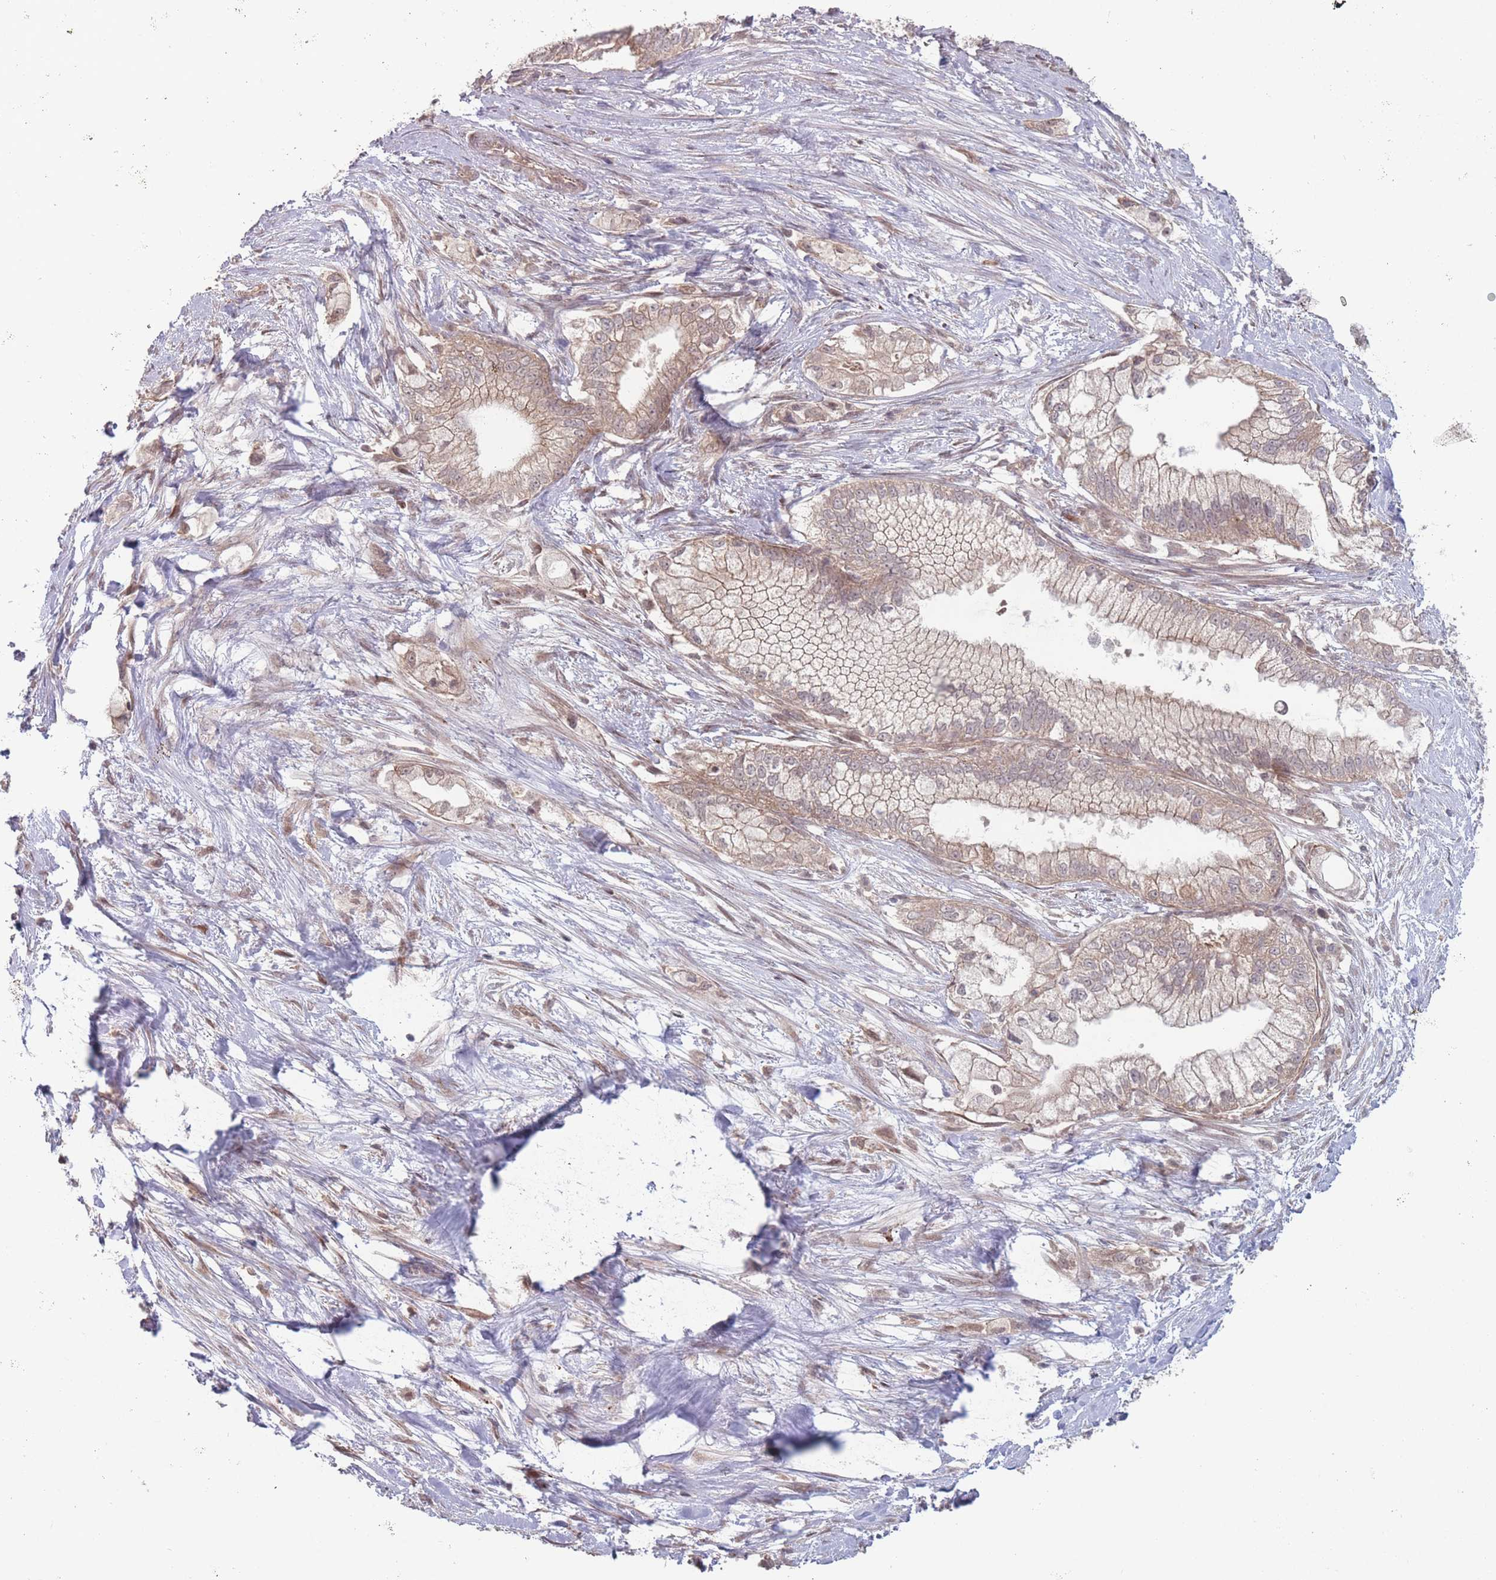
{"staining": {"intensity": "weak", "quantity": "25%-75%", "location": "cytoplasmic/membranous"}, "tissue": "pancreatic cancer", "cell_type": "Tumor cells", "image_type": "cancer", "snomed": [{"axis": "morphology", "description": "Adenocarcinoma, NOS"}, {"axis": "topography", "description": "Pancreas"}], "caption": "DAB (3,3'-diaminobenzidine) immunohistochemical staining of adenocarcinoma (pancreatic) shows weak cytoplasmic/membranous protein staining in about 25%-75% of tumor cells.", "gene": "RPS18", "patient": {"sex": "male", "age": 70}}